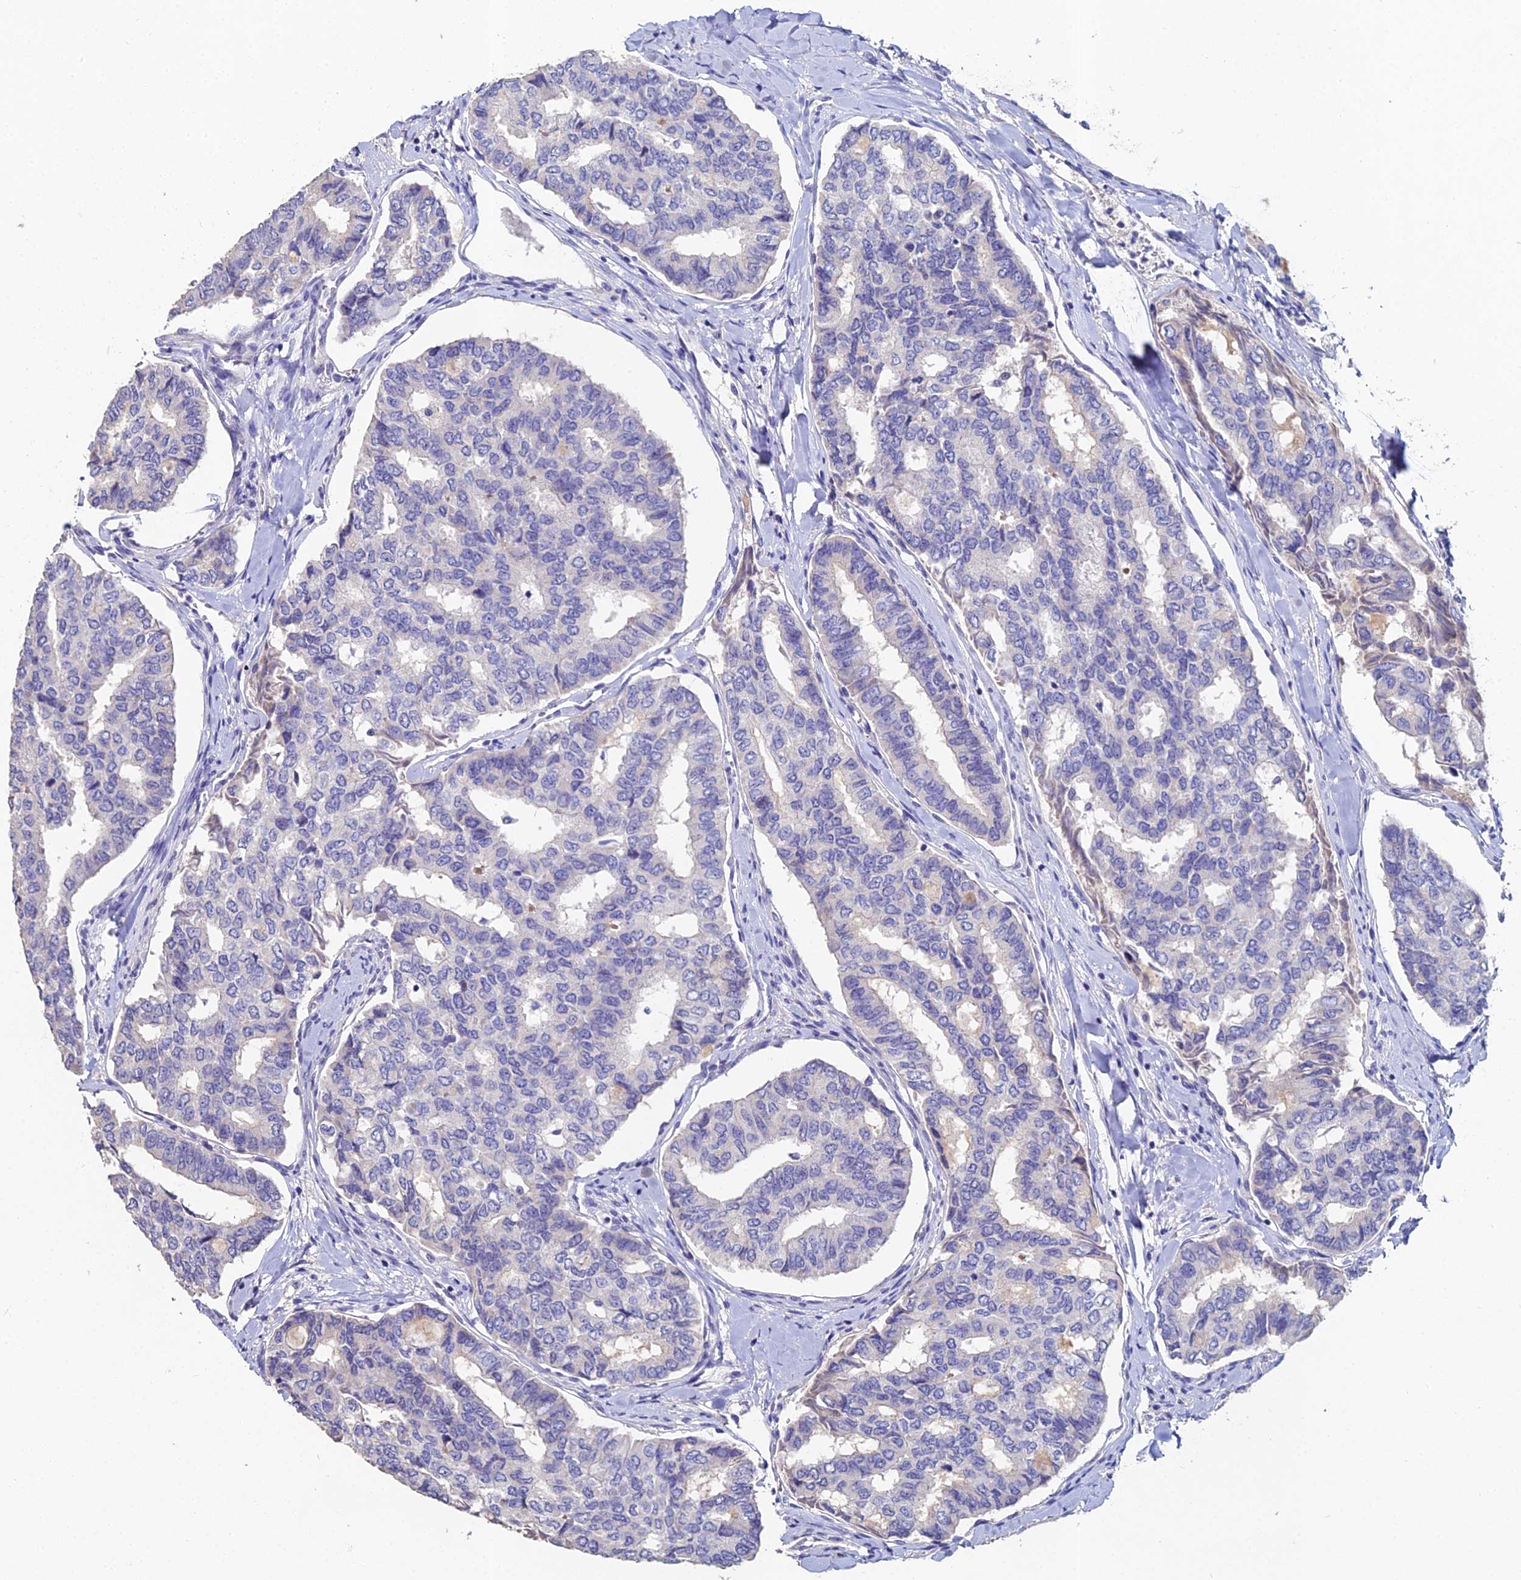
{"staining": {"intensity": "negative", "quantity": "none", "location": "none"}, "tissue": "thyroid cancer", "cell_type": "Tumor cells", "image_type": "cancer", "snomed": [{"axis": "morphology", "description": "Papillary adenocarcinoma, NOS"}, {"axis": "topography", "description": "Thyroid gland"}], "caption": "The IHC histopathology image has no significant staining in tumor cells of thyroid cancer (papillary adenocarcinoma) tissue. The staining is performed using DAB (3,3'-diaminobenzidine) brown chromogen with nuclei counter-stained in using hematoxylin.", "gene": "ESRRG", "patient": {"sex": "female", "age": 35}}